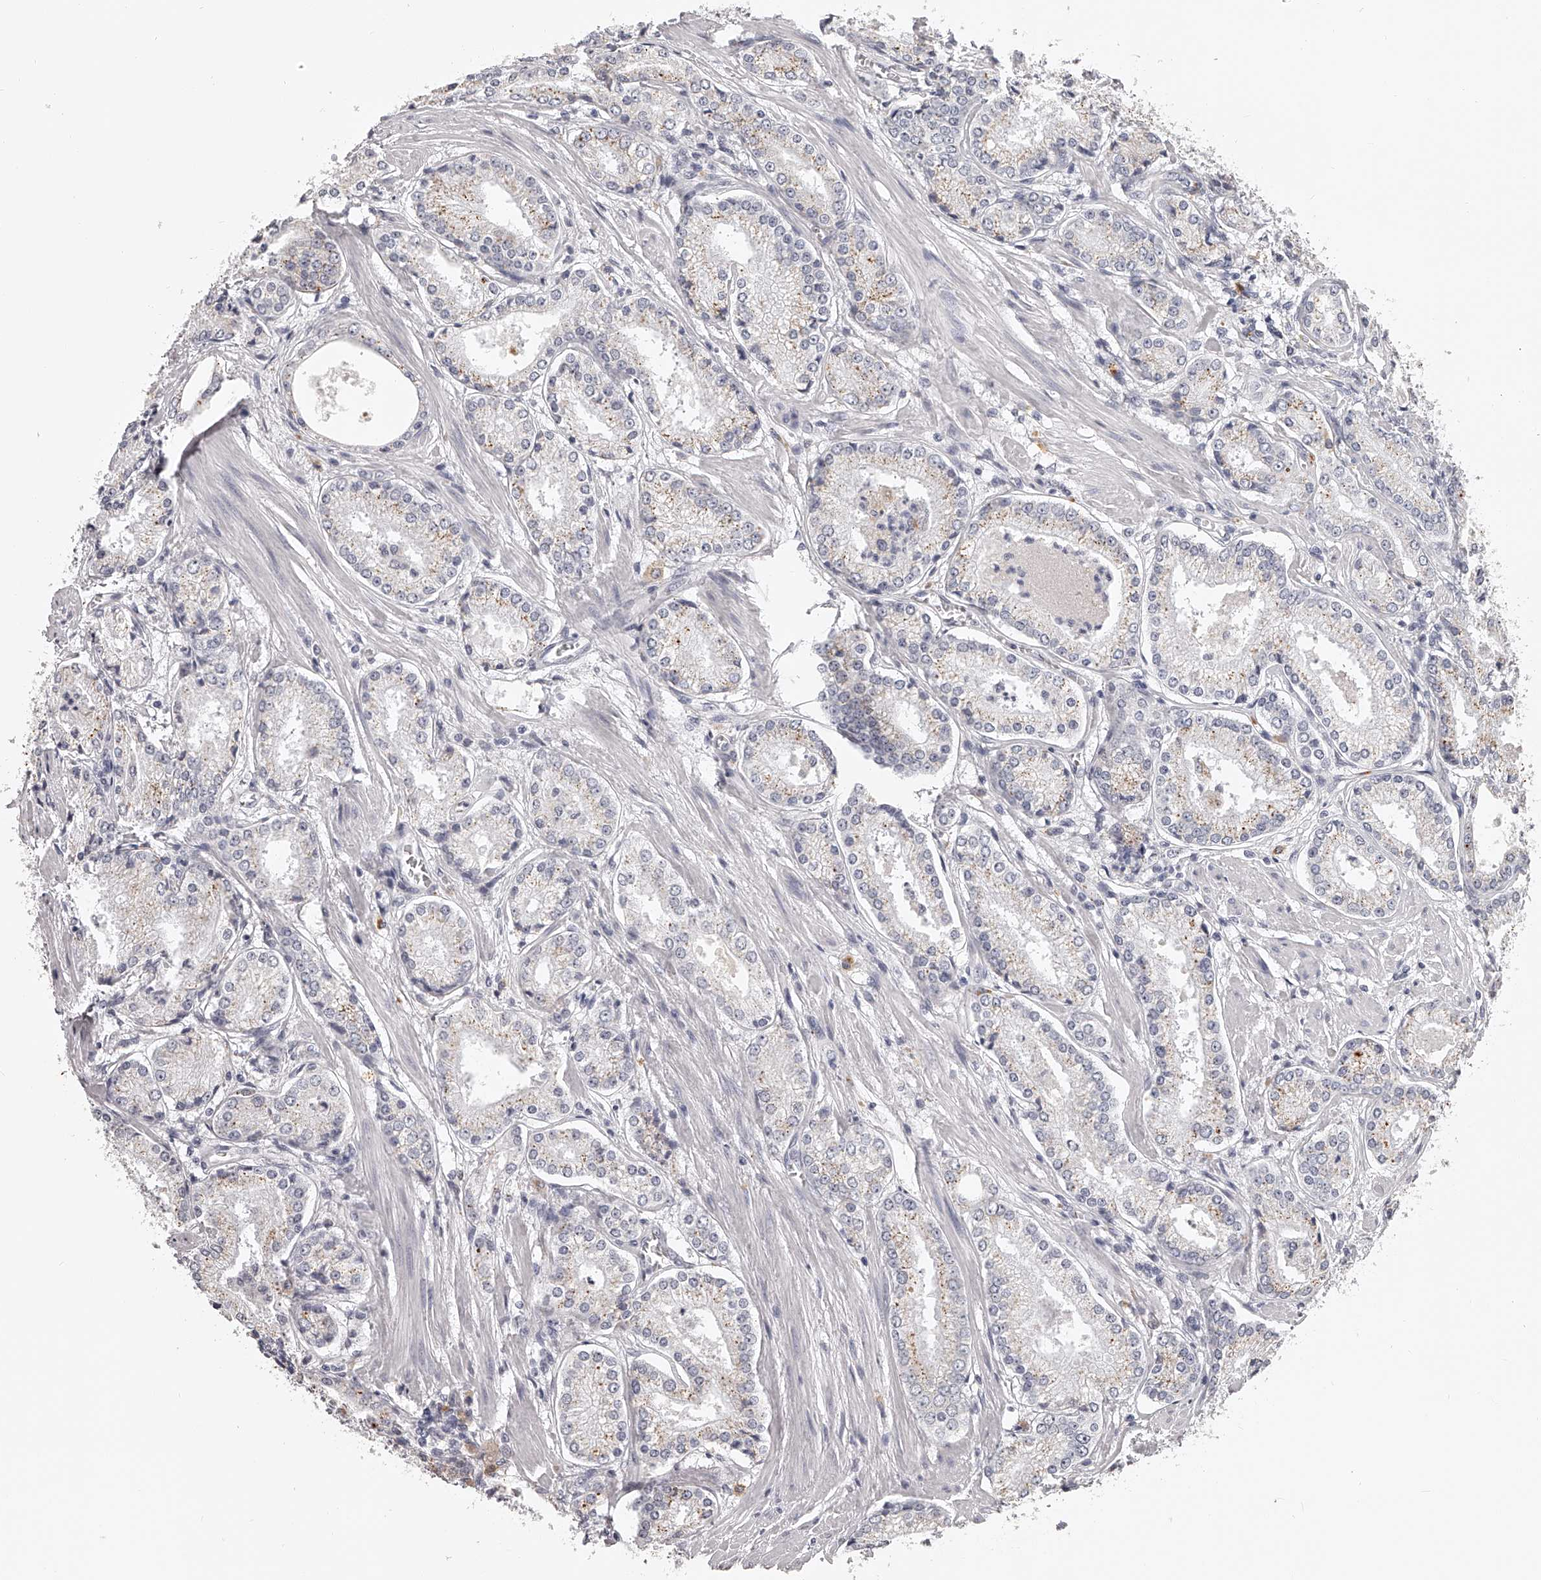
{"staining": {"intensity": "moderate", "quantity": "<25%", "location": "cytoplasmic/membranous"}, "tissue": "prostate cancer", "cell_type": "Tumor cells", "image_type": "cancer", "snomed": [{"axis": "morphology", "description": "Adenocarcinoma, Low grade"}, {"axis": "topography", "description": "Prostate"}], "caption": "Adenocarcinoma (low-grade) (prostate) tissue reveals moderate cytoplasmic/membranous positivity in approximately <25% of tumor cells, visualized by immunohistochemistry.", "gene": "DMRT1", "patient": {"sex": "male", "age": 54}}